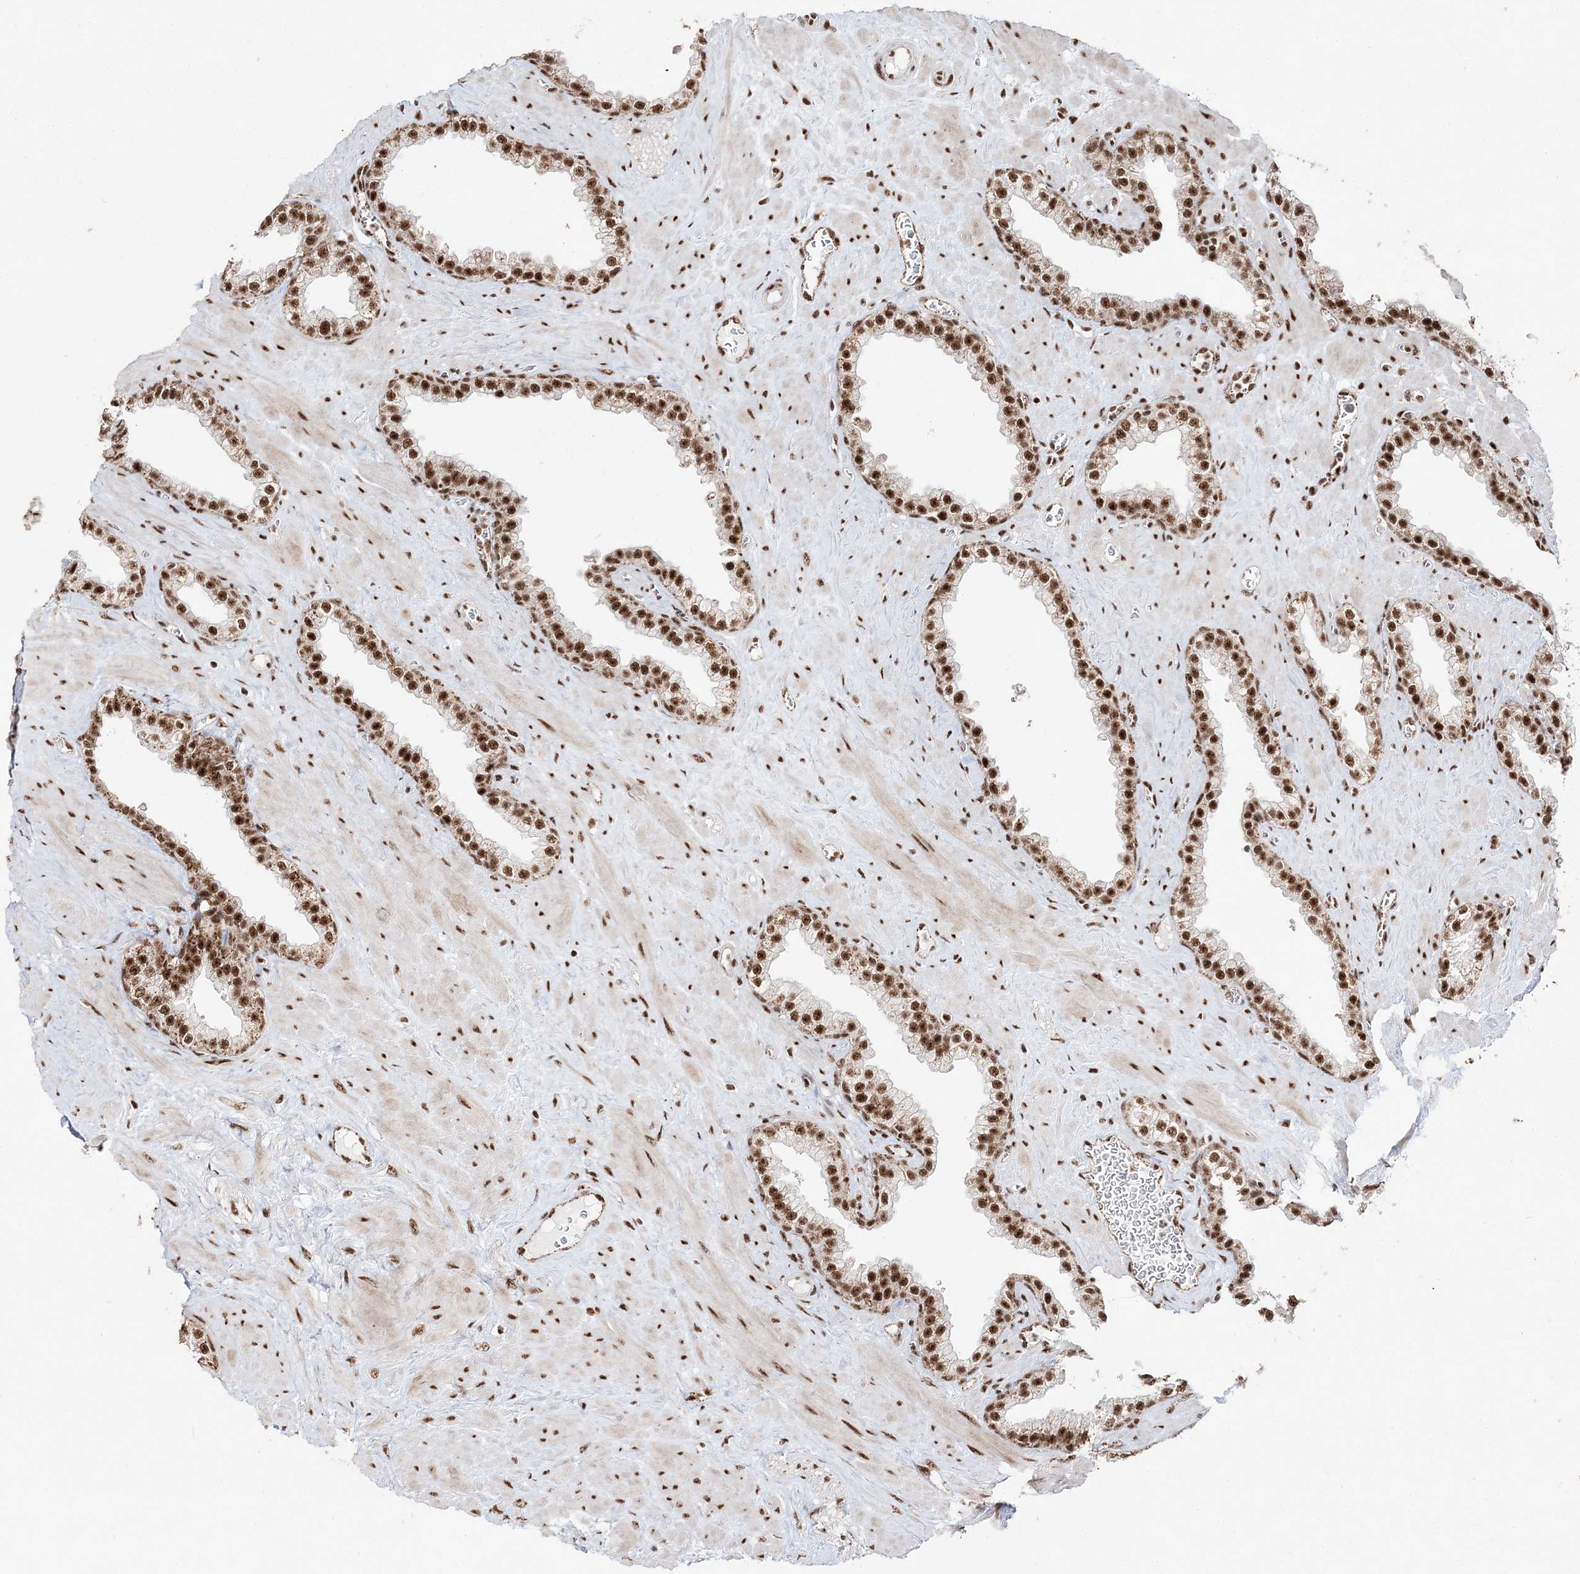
{"staining": {"intensity": "strong", "quantity": ">75%", "location": "nuclear"}, "tissue": "prostate", "cell_type": "Glandular cells", "image_type": "normal", "snomed": [{"axis": "morphology", "description": "Normal tissue, NOS"}, {"axis": "morphology", "description": "Urothelial carcinoma, Low grade"}, {"axis": "topography", "description": "Urinary bladder"}, {"axis": "topography", "description": "Prostate"}], "caption": "Normal prostate demonstrates strong nuclear expression in approximately >75% of glandular cells, visualized by immunohistochemistry.", "gene": "RBM17", "patient": {"sex": "male", "age": 60}}